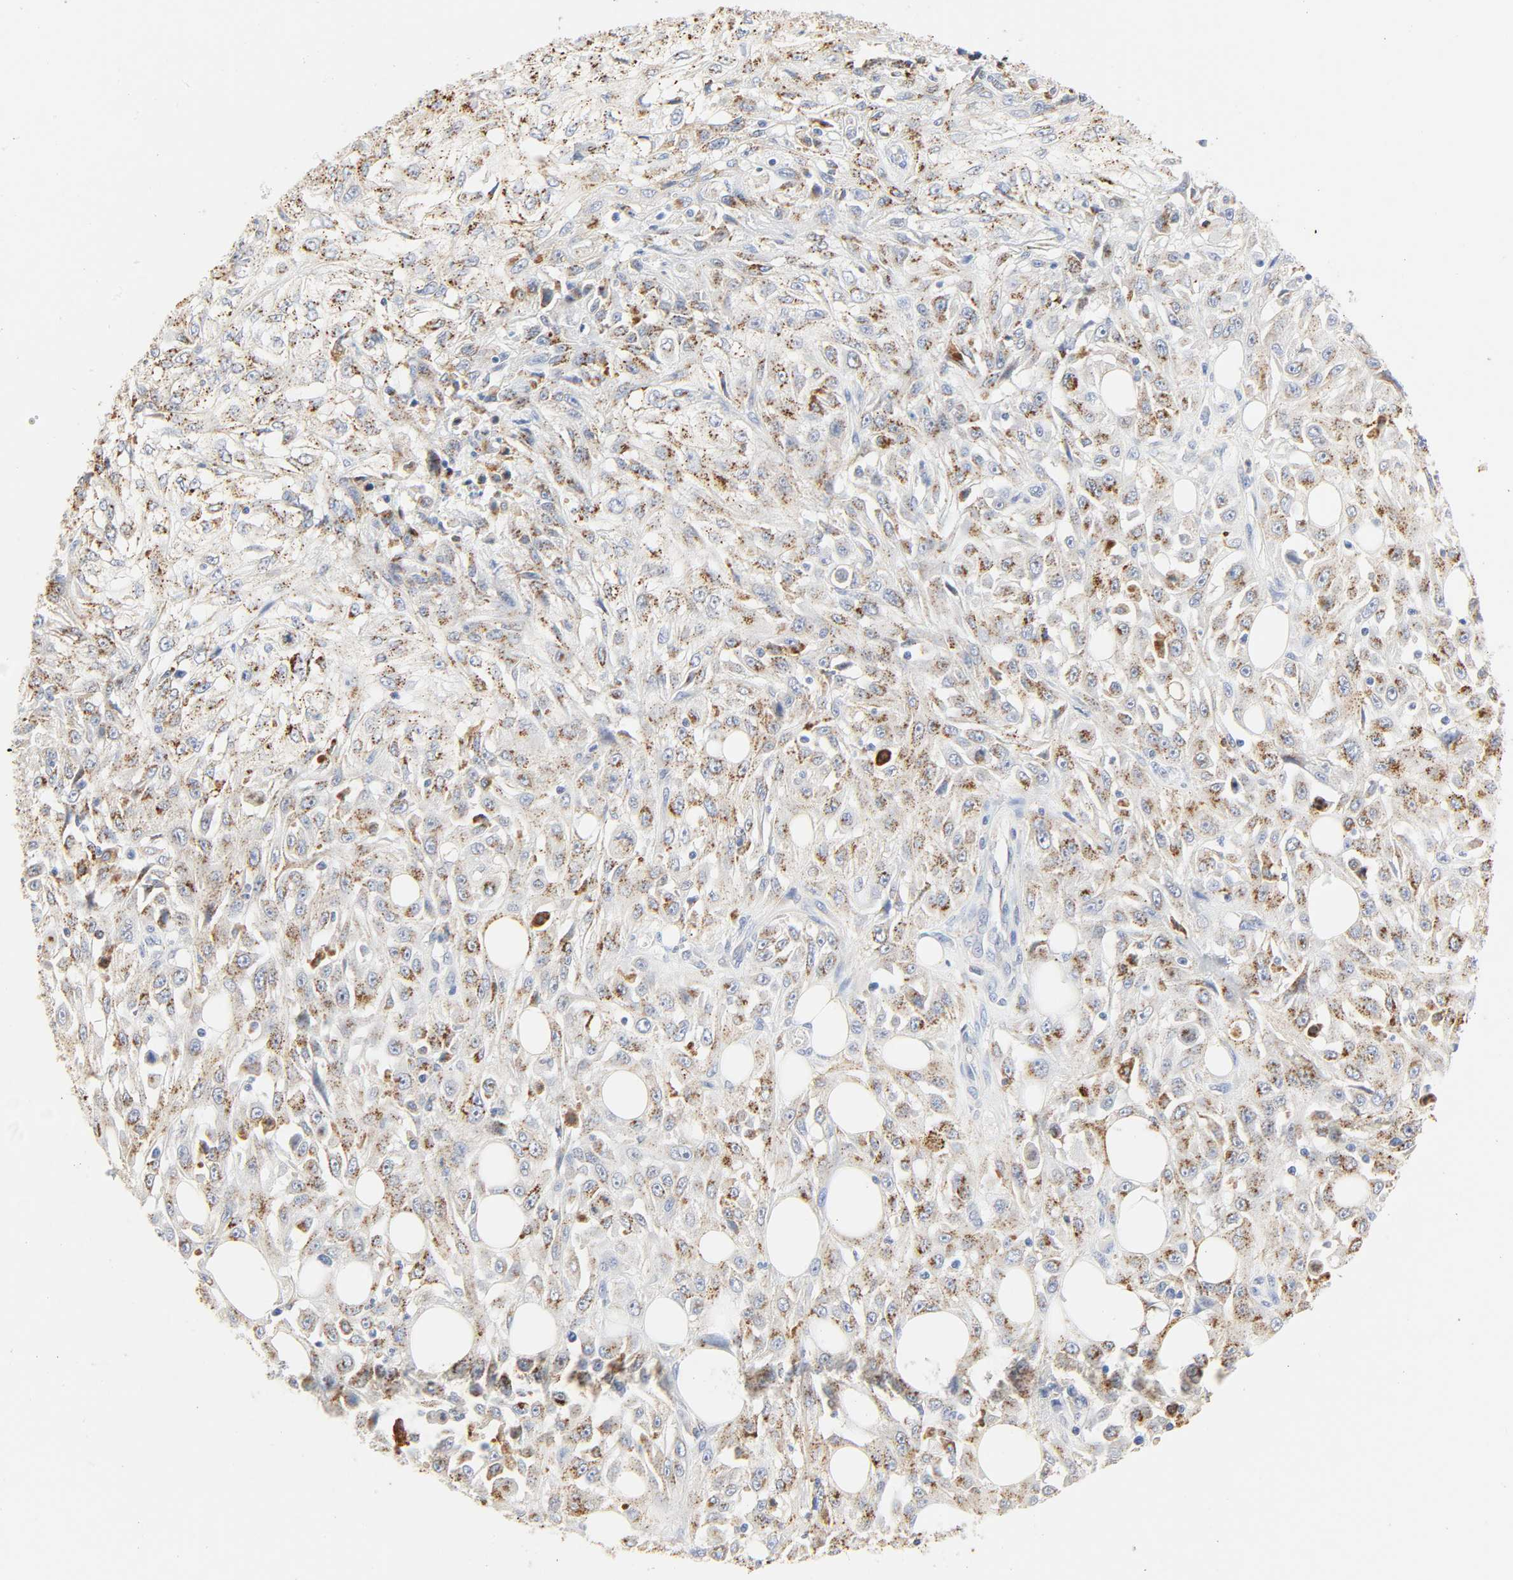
{"staining": {"intensity": "moderate", "quantity": ">75%", "location": "cytoplasmic/membranous"}, "tissue": "skin cancer", "cell_type": "Tumor cells", "image_type": "cancer", "snomed": [{"axis": "morphology", "description": "Squamous cell carcinoma, NOS"}, {"axis": "topography", "description": "Skin"}], "caption": "The immunohistochemical stain shows moderate cytoplasmic/membranous staining in tumor cells of skin cancer tissue.", "gene": "CAMK2A", "patient": {"sex": "male", "age": 75}}